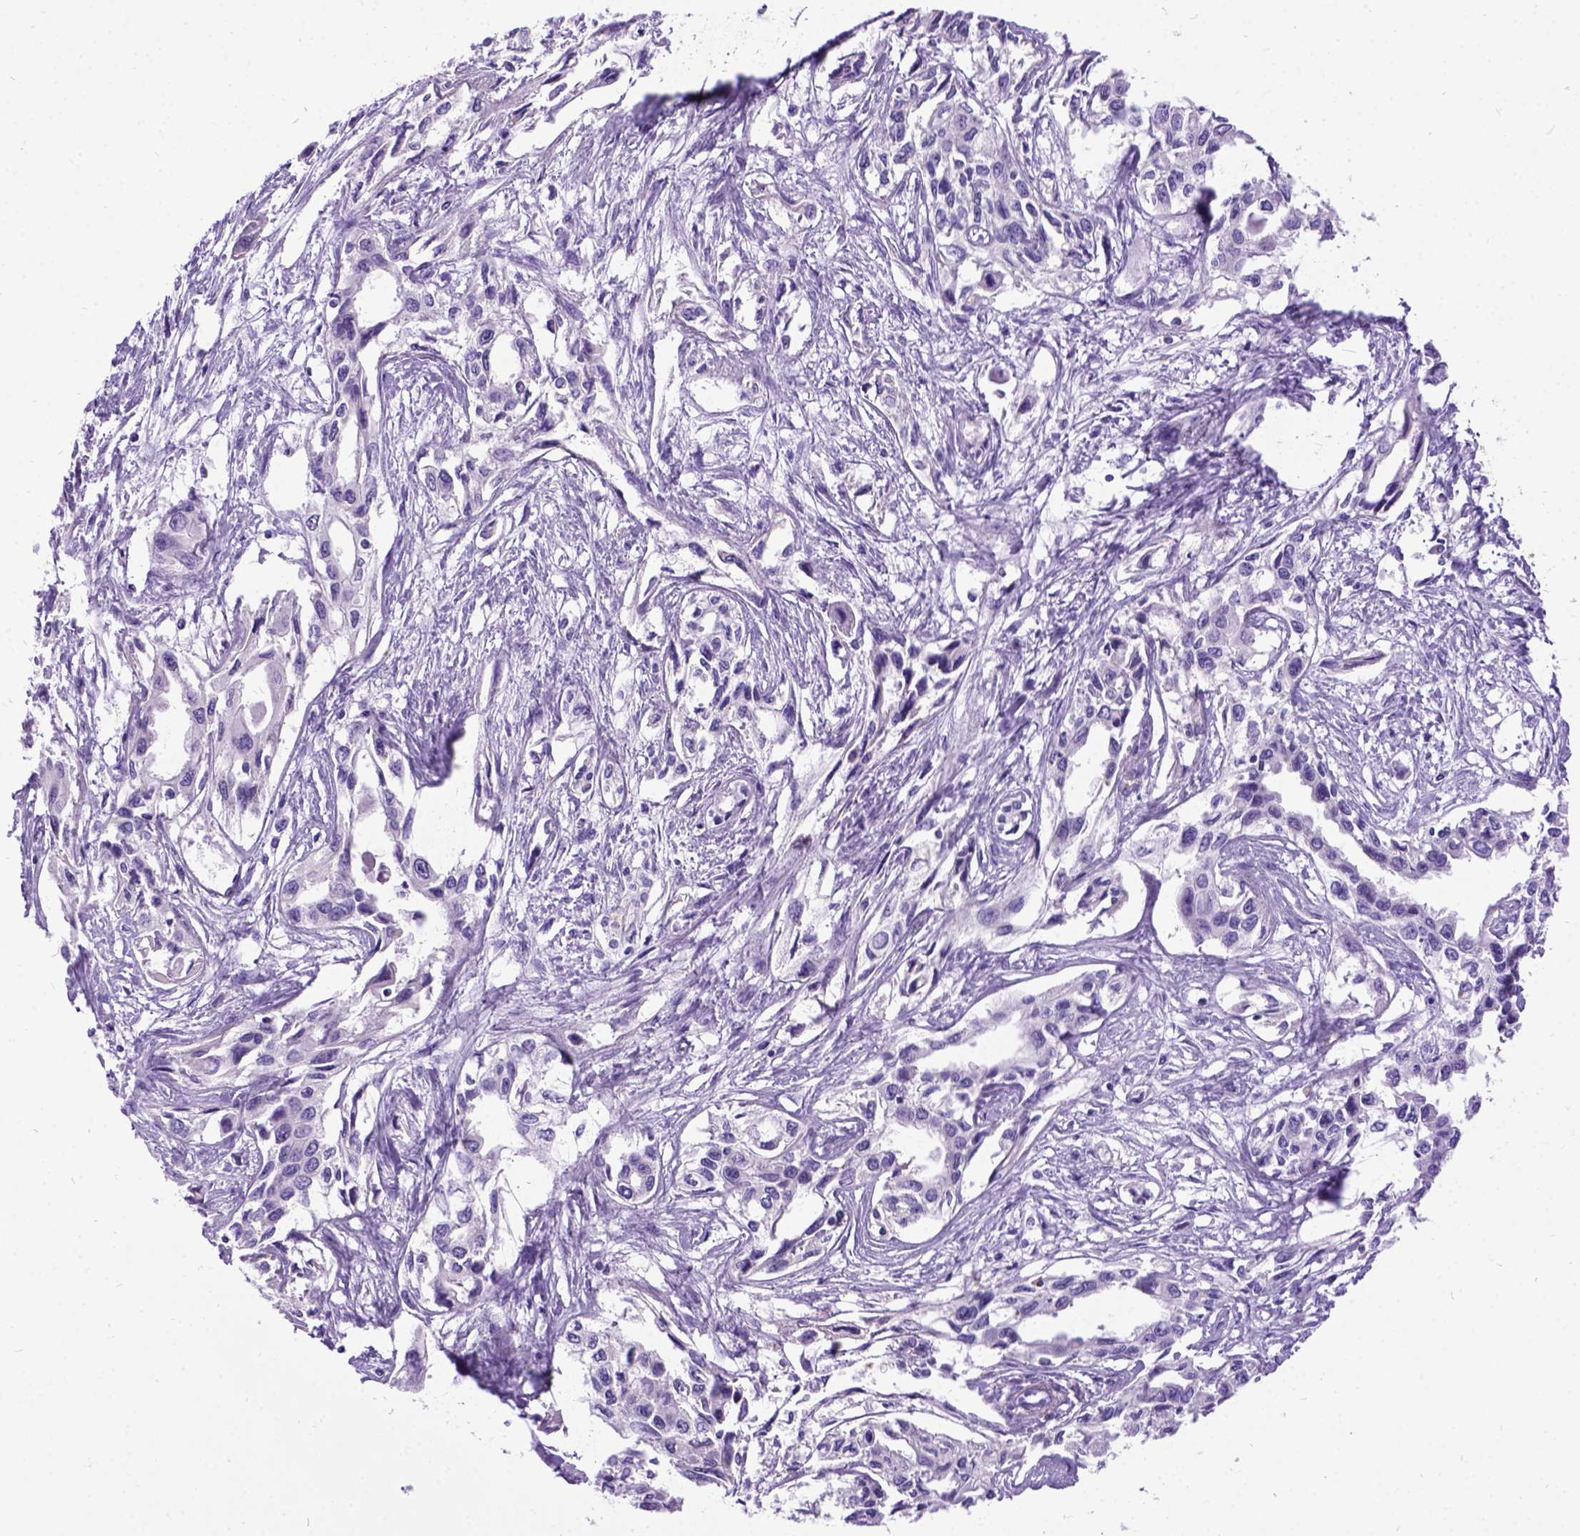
{"staining": {"intensity": "negative", "quantity": "none", "location": "none"}, "tissue": "pancreatic cancer", "cell_type": "Tumor cells", "image_type": "cancer", "snomed": [{"axis": "morphology", "description": "Adenocarcinoma, NOS"}, {"axis": "topography", "description": "Pancreas"}], "caption": "The photomicrograph reveals no staining of tumor cells in pancreatic cancer (adenocarcinoma). (DAB (3,3'-diaminobenzidine) immunohistochemistry, high magnification).", "gene": "CFAP54", "patient": {"sex": "female", "age": 55}}